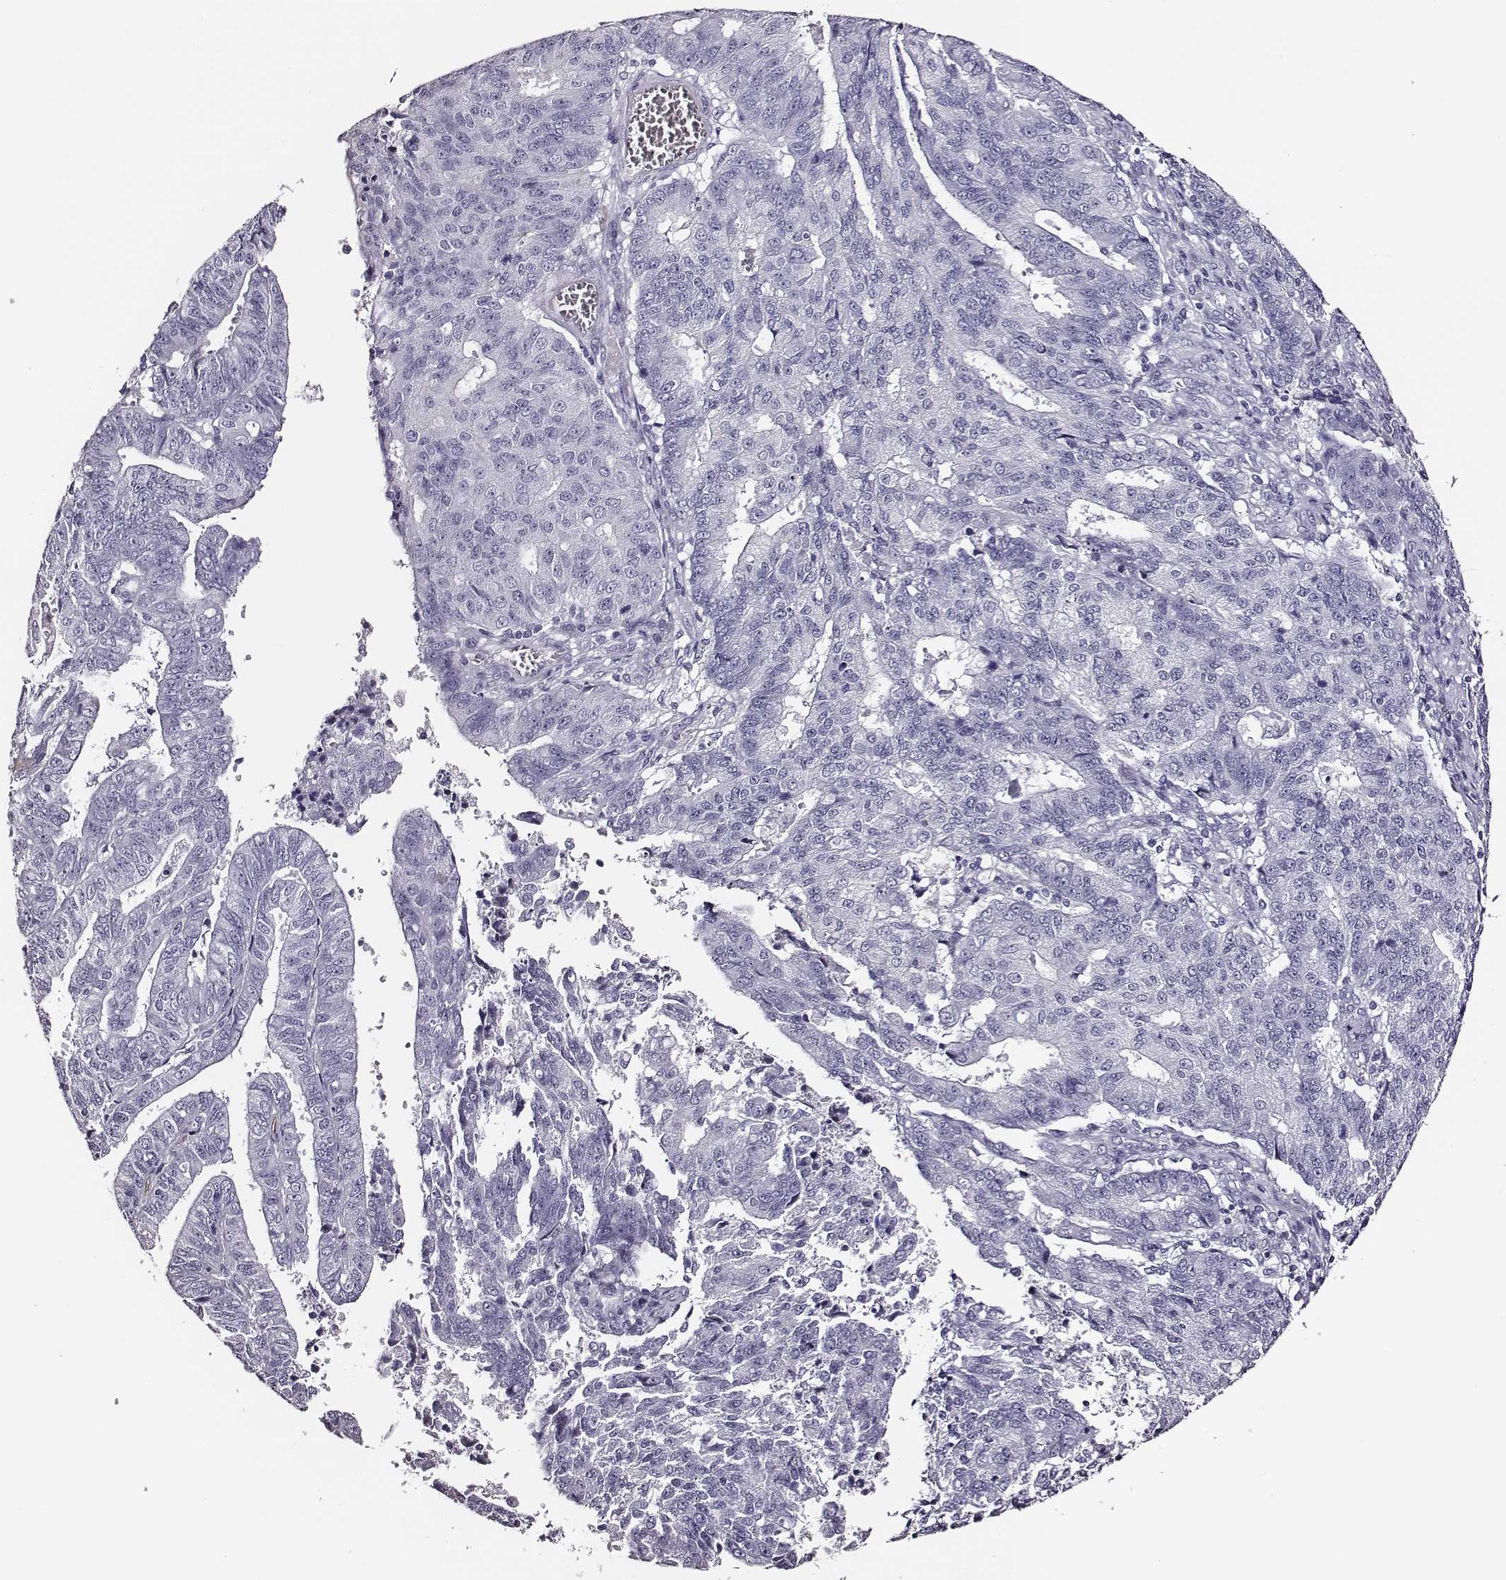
{"staining": {"intensity": "negative", "quantity": "none", "location": "none"}, "tissue": "endometrial cancer", "cell_type": "Tumor cells", "image_type": "cancer", "snomed": [{"axis": "morphology", "description": "Adenocarcinoma, NOS"}, {"axis": "topography", "description": "Endometrium"}], "caption": "Immunohistochemistry (IHC) of endometrial cancer reveals no staining in tumor cells.", "gene": "DPEP1", "patient": {"sex": "female", "age": 82}}